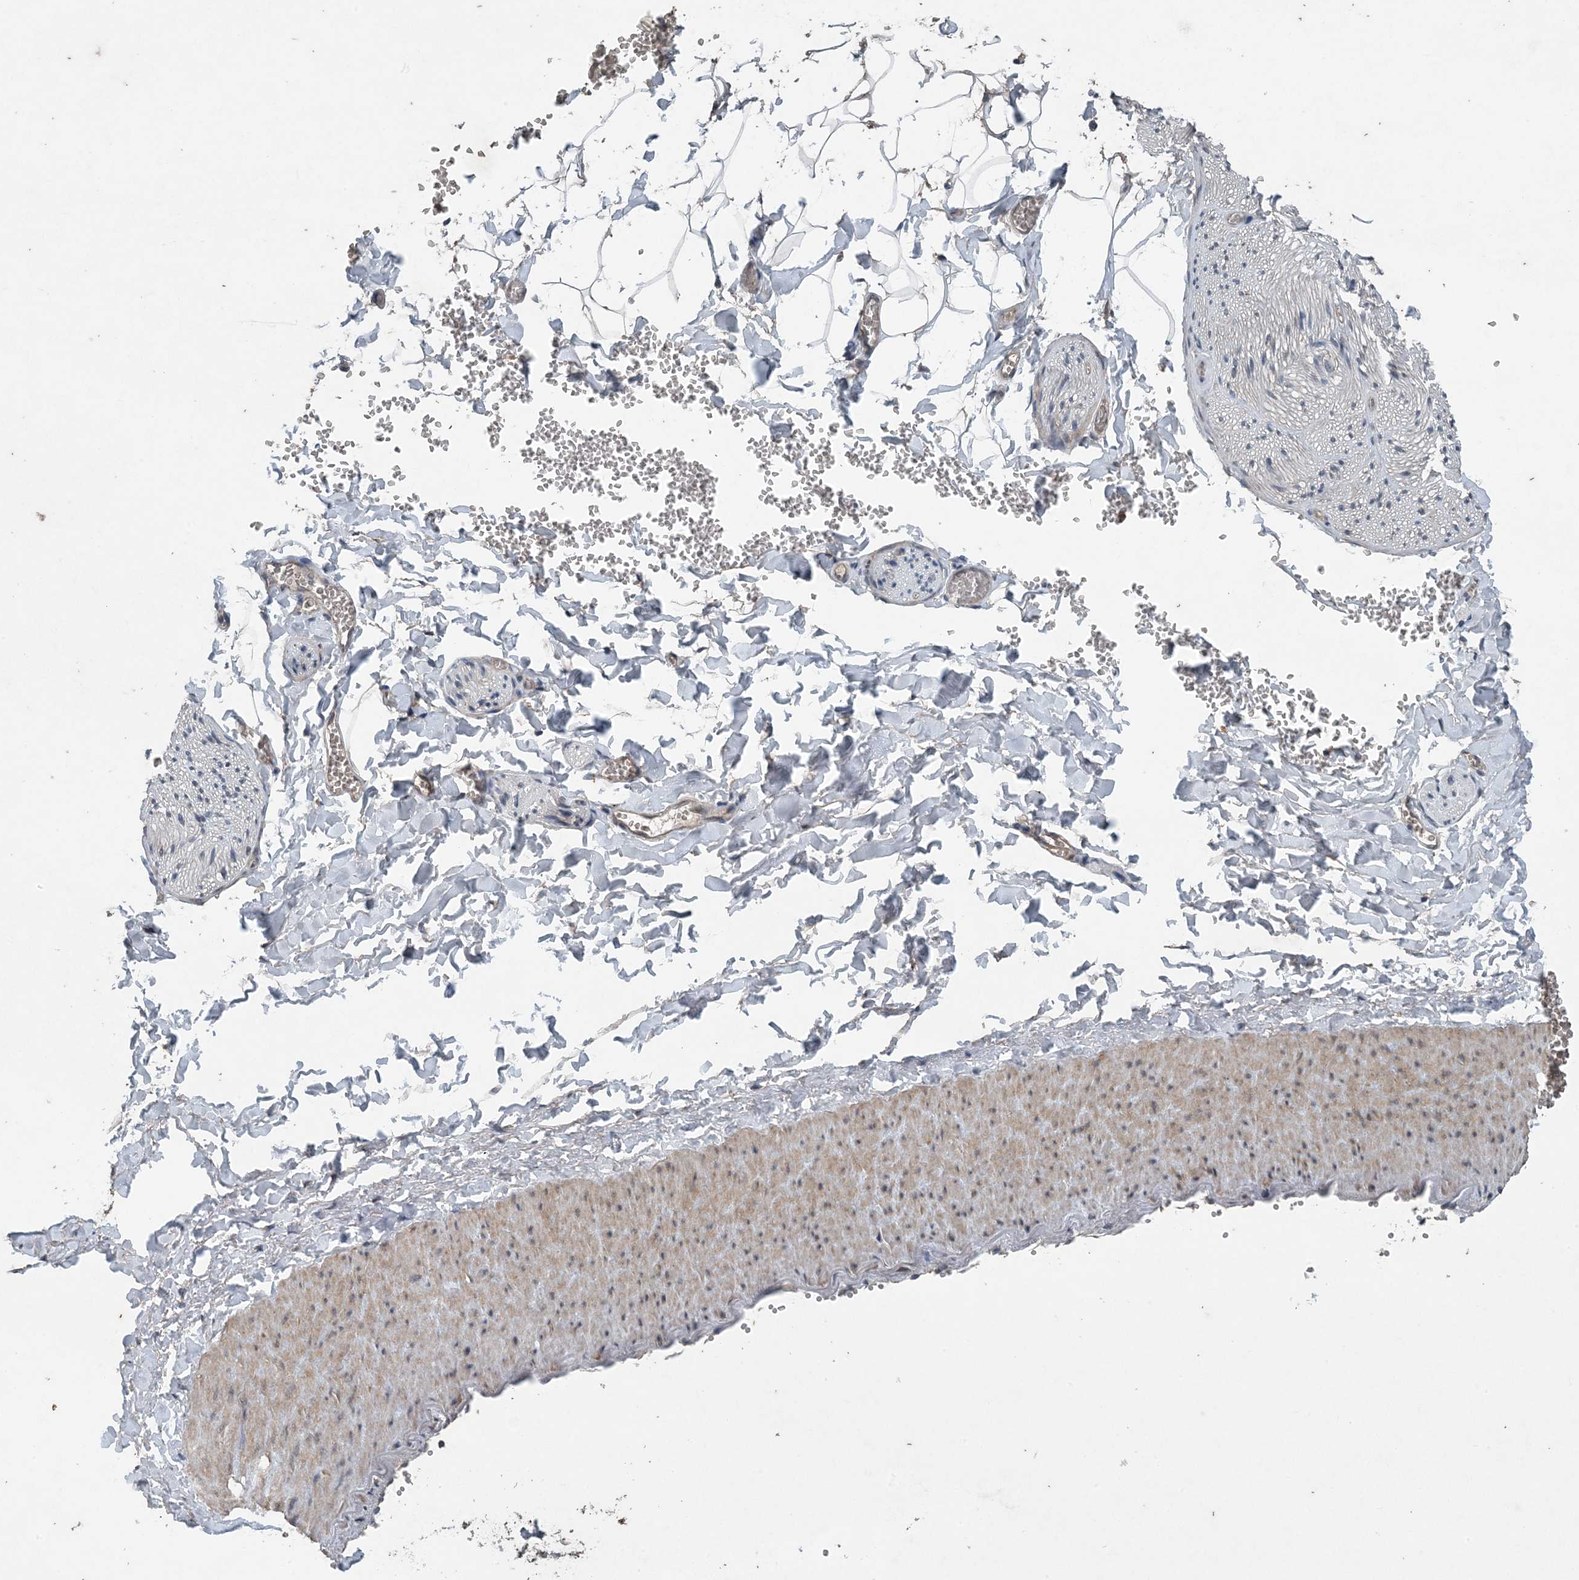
{"staining": {"intensity": "negative", "quantity": "none", "location": "none"}, "tissue": "adipose tissue", "cell_type": "Adipocytes", "image_type": "normal", "snomed": [{"axis": "morphology", "description": "Normal tissue, NOS"}, {"axis": "topography", "description": "Gallbladder"}, {"axis": "topography", "description": "Peripheral nerve tissue"}], "caption": "Protein analysis of benign adipose tissue displays no significant expression in adipocytes.", "gene": "MYO9B", "patient": {"sex": "male", "age": 38}}